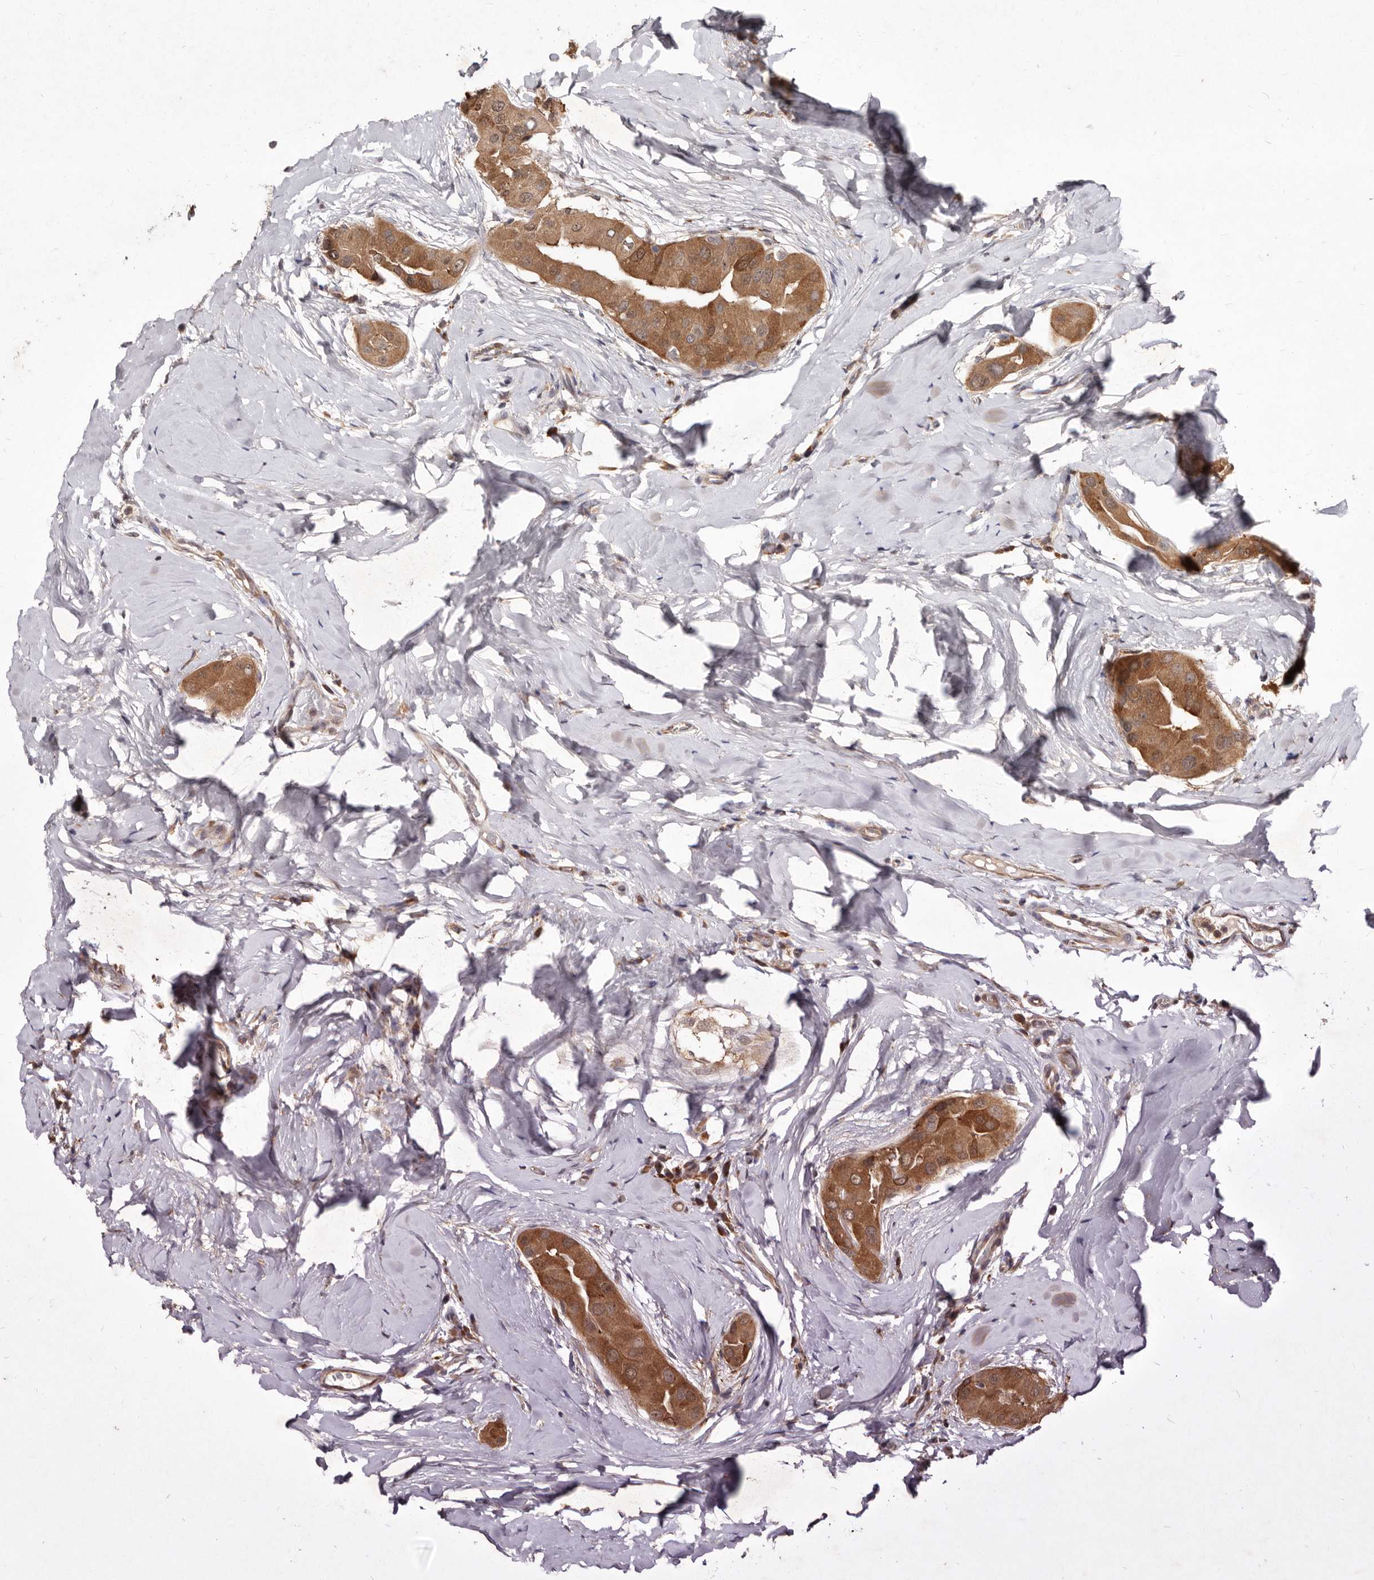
{"staining": {"intensity": "moderate", "quantity": ">75%", "location": "cytoplasmic/membranous"}, "tissue": "thyroid cancer", "cell_type": "Tumor cells", "image_type": "cancer", "snomed": [{"axis": "morphology", "description": "Papillary adenocarcinoma, NOS"}, {"axis": "topography", "description": "Thyroid gland"}], "caption": "Approximately >75% of tumor cells in human papillary adenocarcinoma (thyroid) show moderate cytoplasmic/membranous protein expression as visualized by brown immunohistochemical staining.", "gene": "RRM2B", "patient": {"sex": "male", "age": 33}}